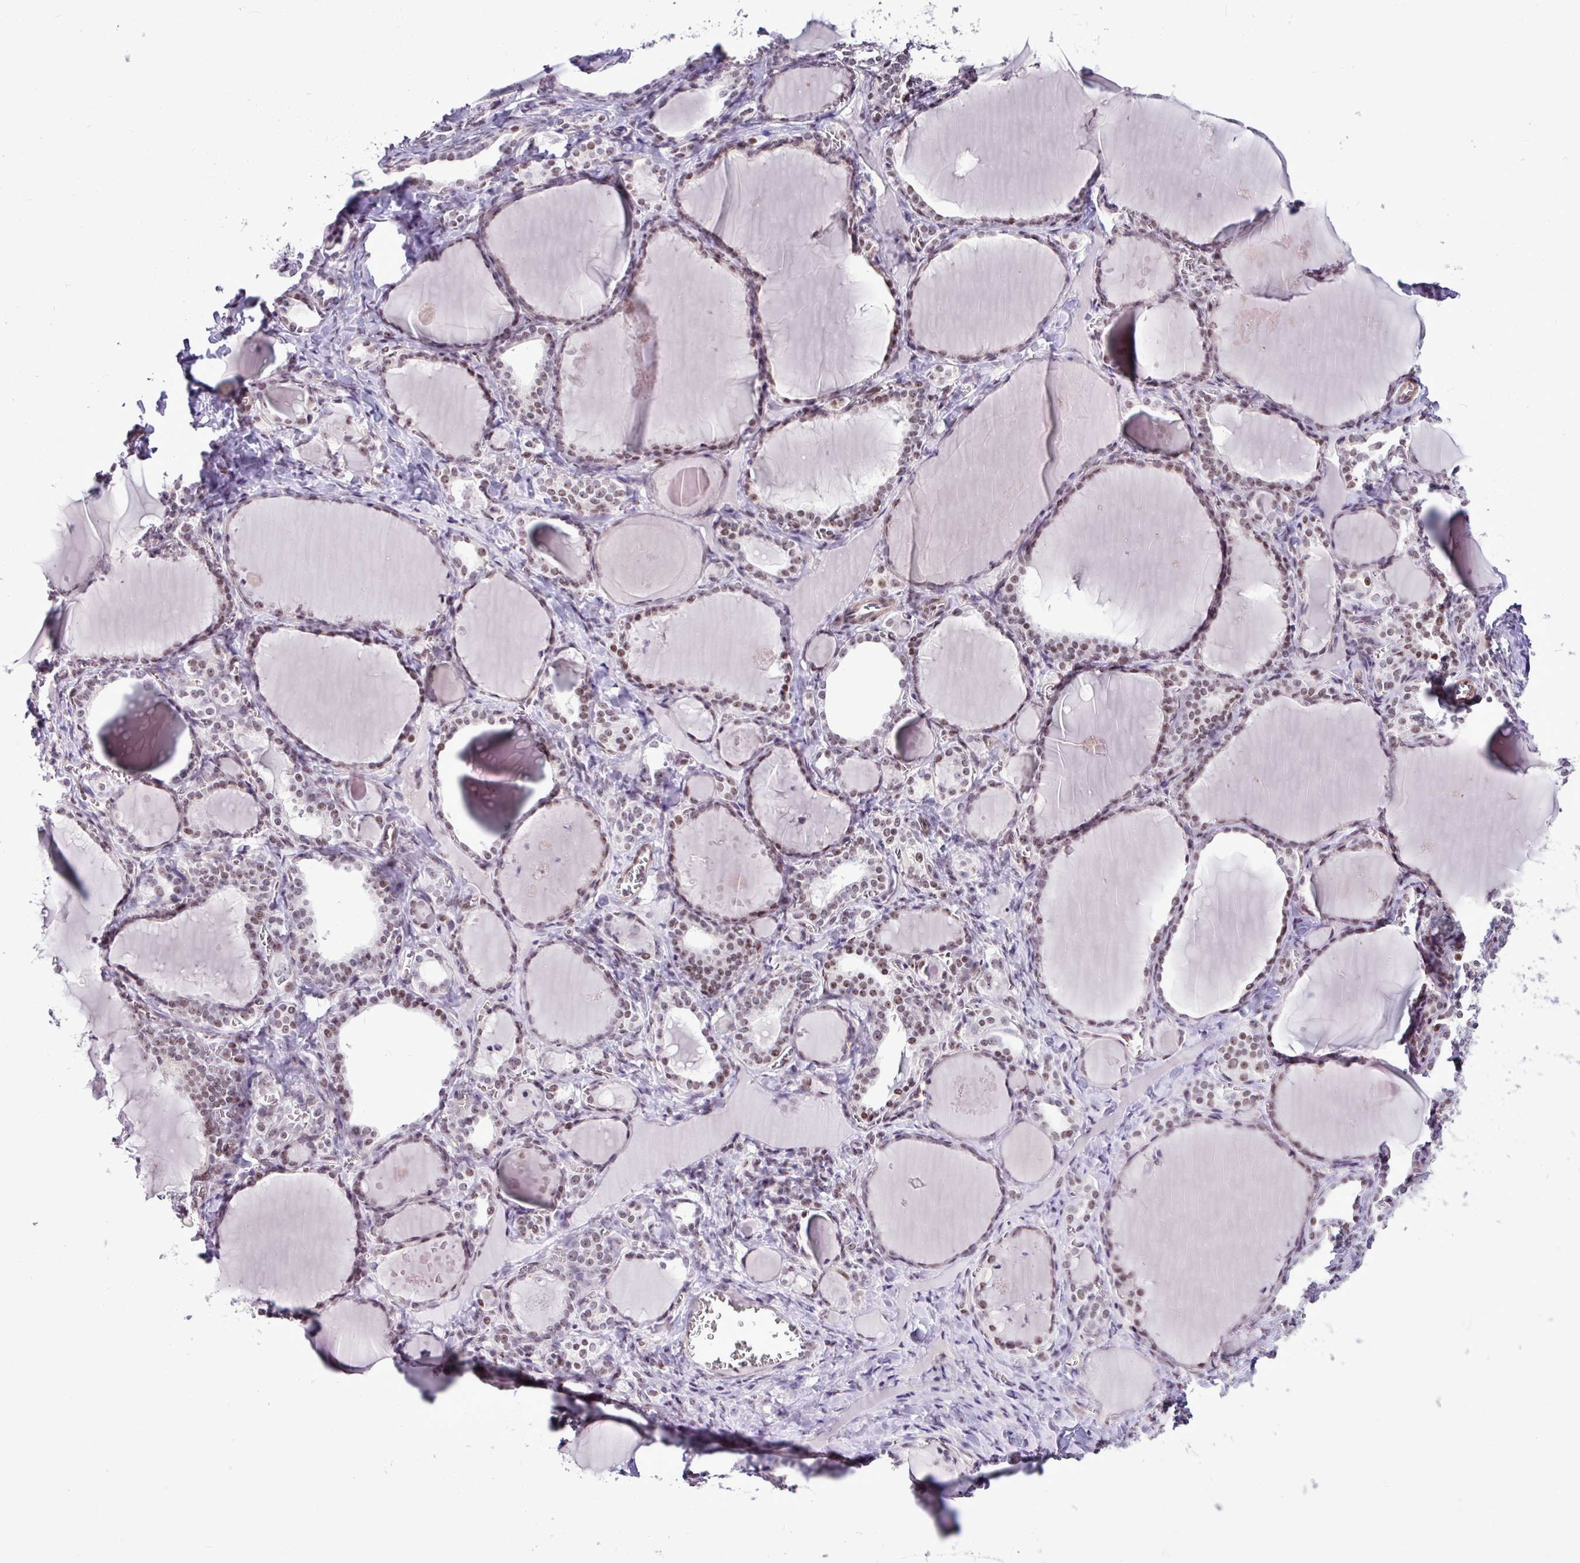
{"staining": {"intensity": "moderate", "quantity": "25%-75%", "location": "nuclear"}, "tissue": "thyroid gland", "cell_type": "Glandular cells", "image_type": "normal", "snomed": [{"axis": "morphology", "description": "Normal tissue, NOS"}, {"axis": "topography", "description": "Thyroid gland"}], "caption": "Immunohistochemistry (IHC) of normal thyroid gland shows medium levels of moderate nuclear staining in about 25%-75% of glandular cells. (brown staining indicates protein expression, while blue staining denotes nuclei).", "gene": "UTP18", "patient": {"sex": "female", "age": 42}}